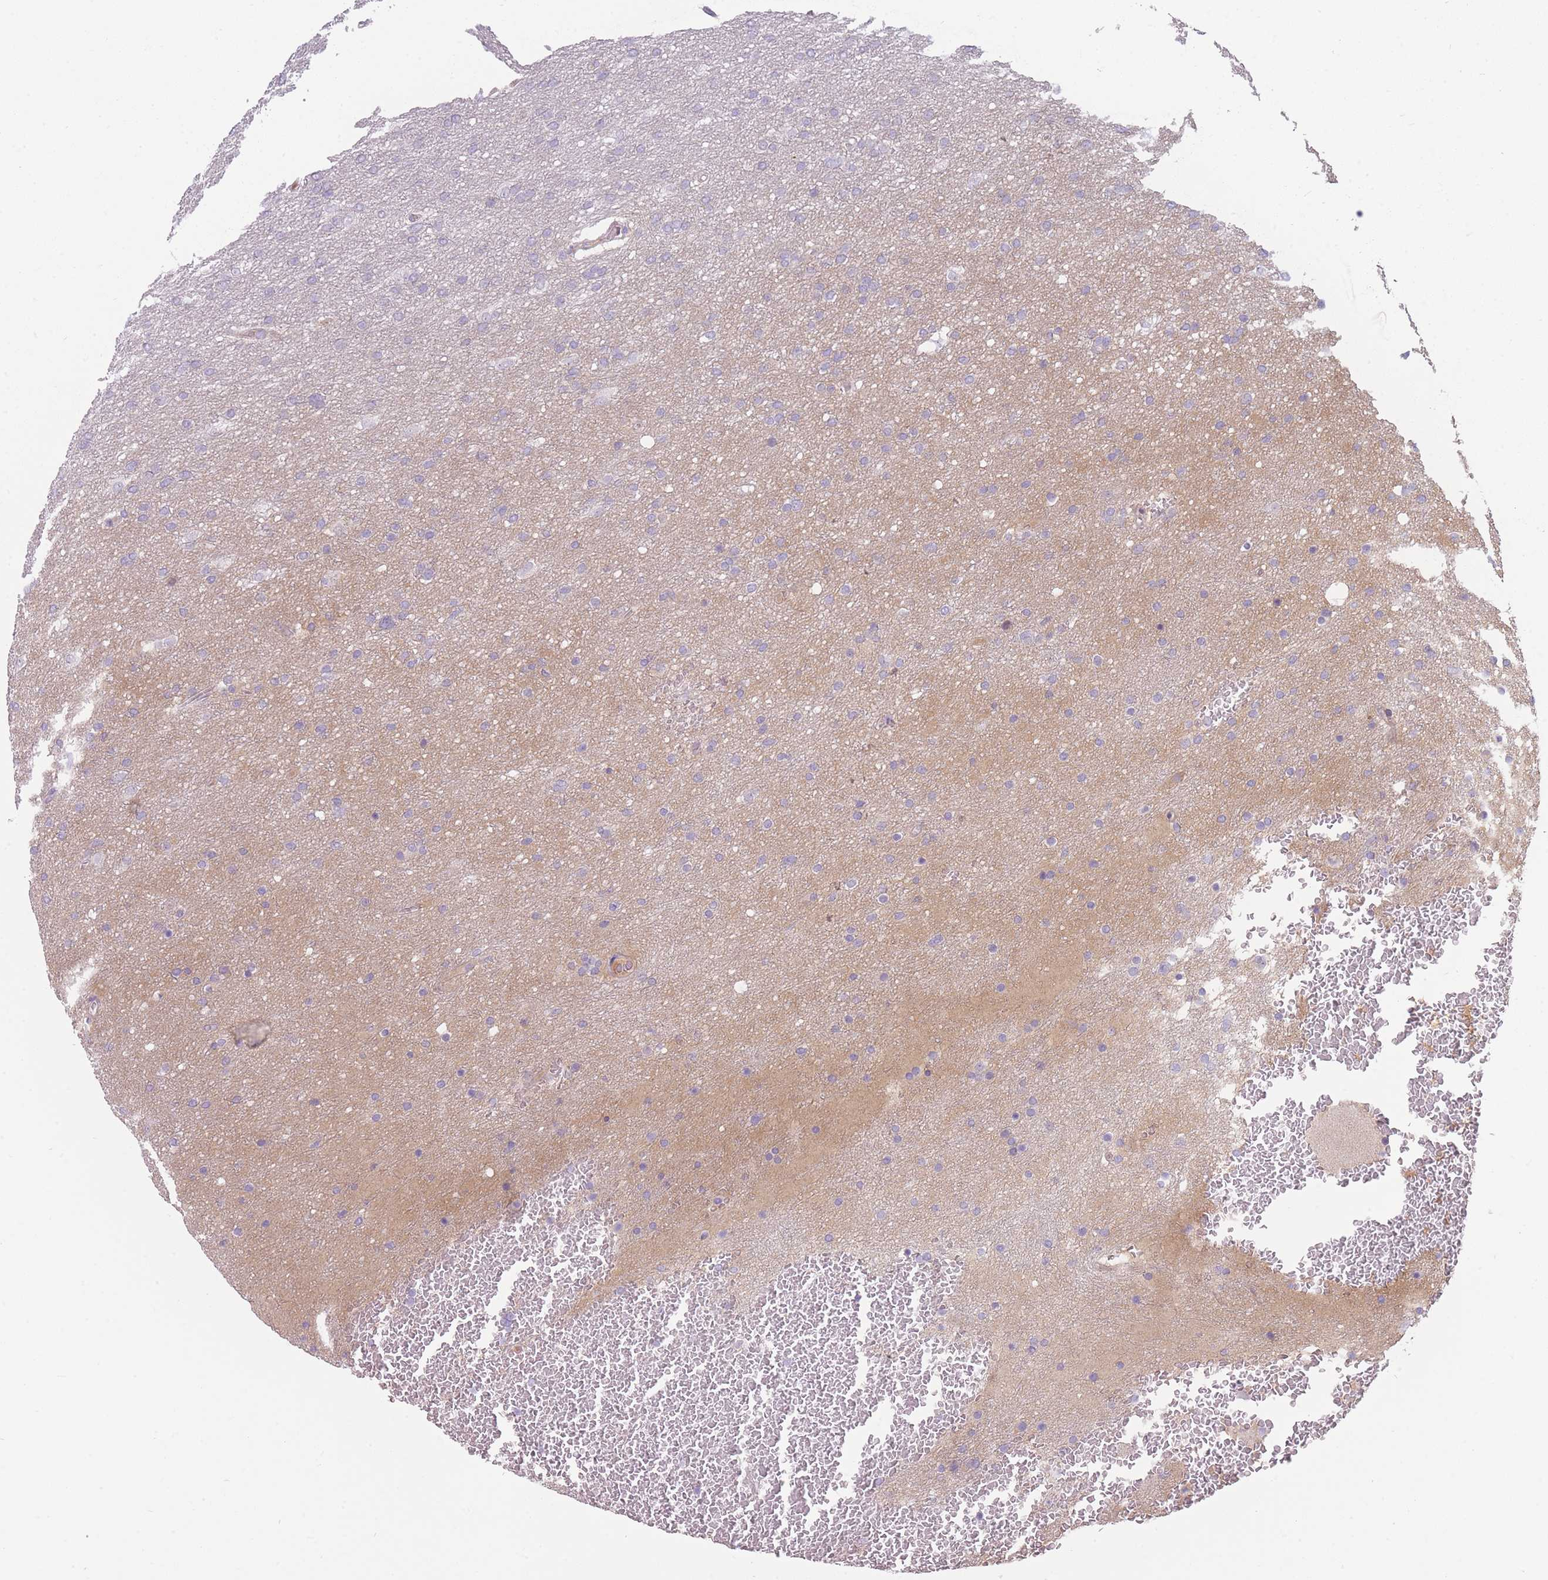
{"staining": {"intensity": "negative", "quantity": "none", "location": "none"}, "tissue": "glioma", "cell_type": "Tumor cells", "image_type": "cancer", "snomed": [{"axis": "morphology", "description": "Glioma, malignant, High grade"}, {"axis": "topography", "description": "Cerebral cortex"}], "caption": "The immunohistochemistry image has no significant positivity in tumor cells of high-grade glioma (malignant) tissue. (IHC, brightfield microscopy, high magnification).", "gene": "PGRMC2", "patient": {"sex": "female", "age": 36}}